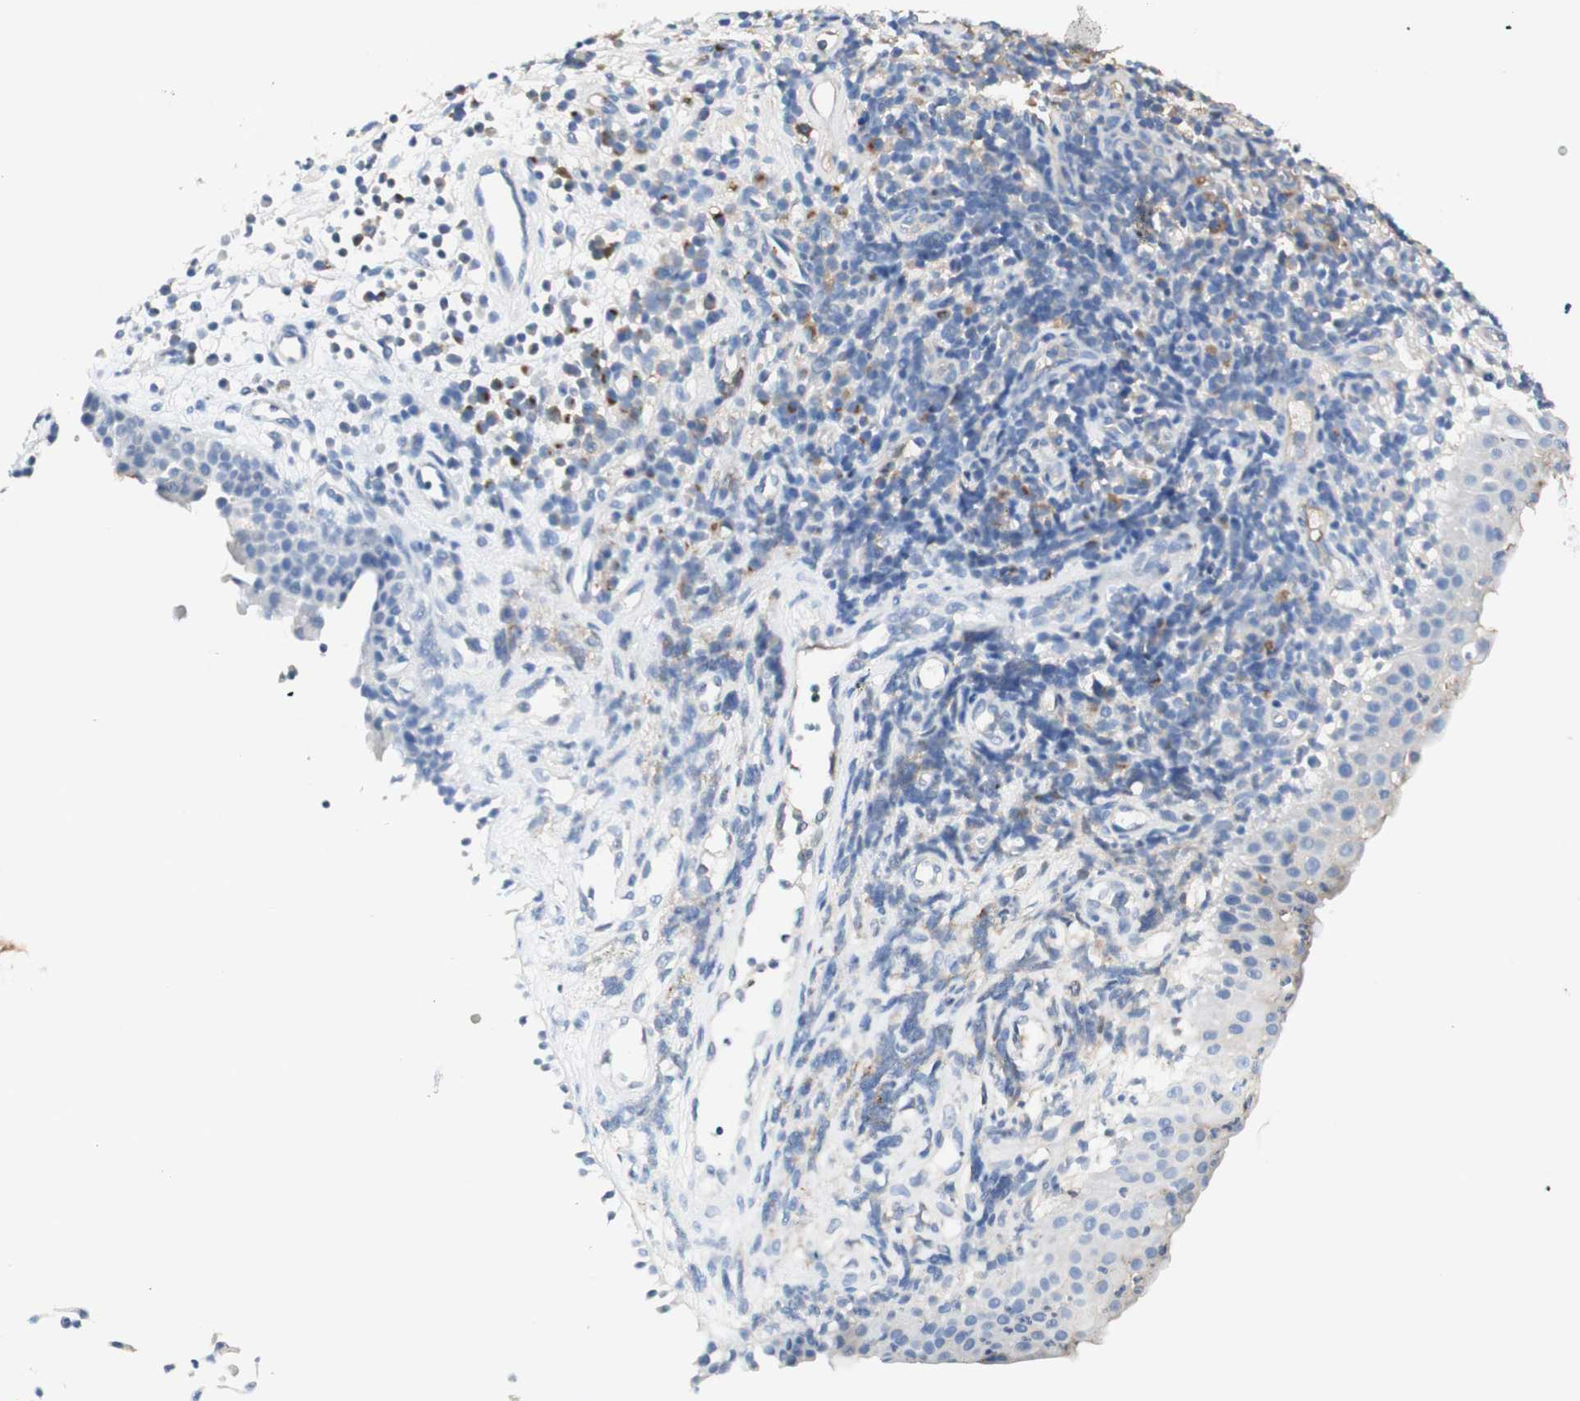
{"staining": {"intensity": "negative", "quantity": "none", "location": "none"}, "tissue": "nasopharynx", "cell_type": "Respiratory epithelial cells", "image_type": "normal", "snomed": [{"axis": "morphology", "description": "Normal tissue, NOS"}, {"axis": "topography", "description": "Nasopharynx"}], "caption": "An IHC micrograph of unremarkable nasopharynx is shown. There is no staining in respiratory epithelial cells of nasopharynx.", "gene": "KNG1", "patient": {"sex": "female", "age": 51}}